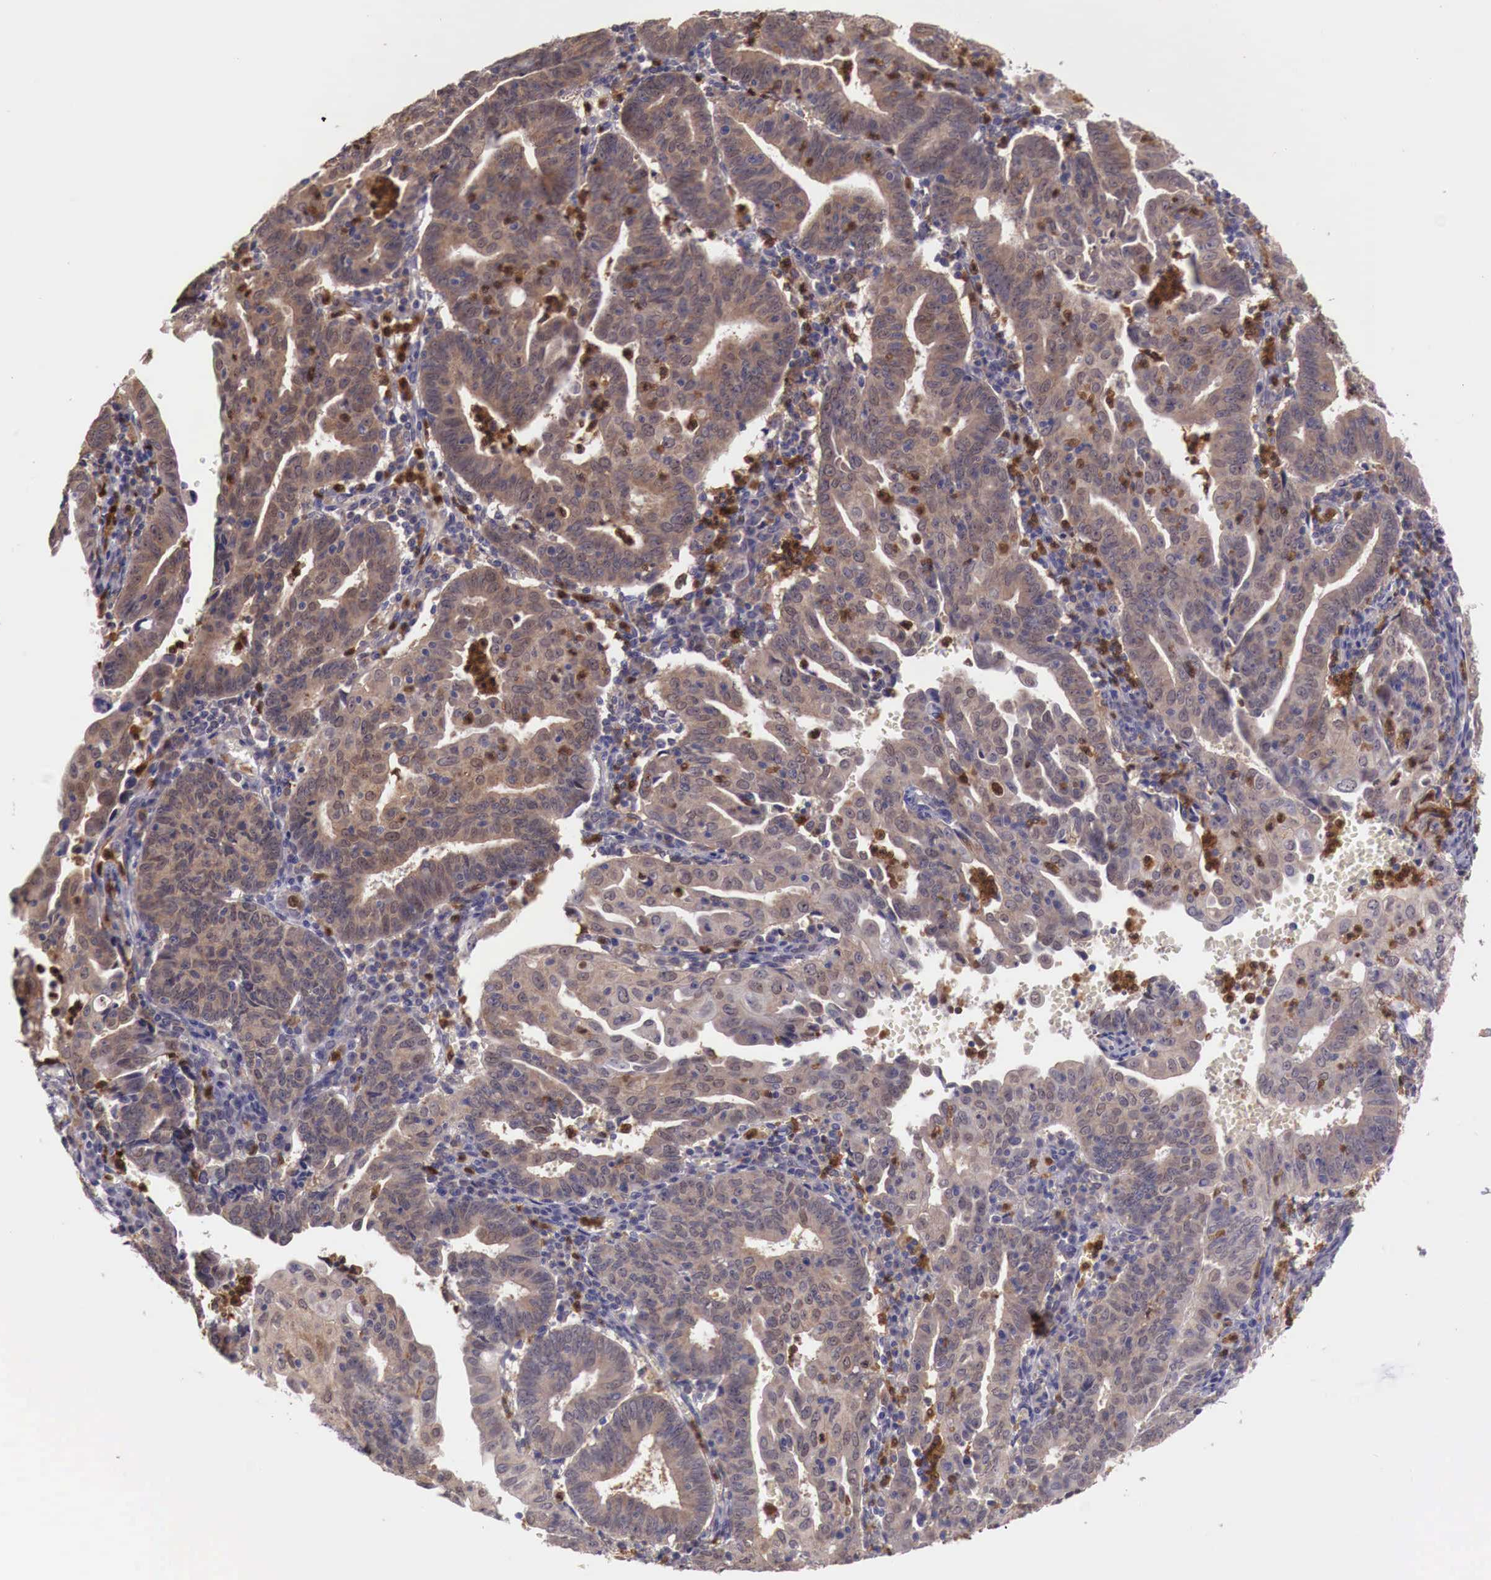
{"staining": {"intensity": "moderate", "quantity": ">75%", "location": "cytoplasmic/membranous"}, "tissue": "endometrial cancer", "cell_type": "Tumor cells", "image_type": "cancer", "snomed": [{"axis": "morphology", "description": "Adenocarcinoma, NOS"}, {"axis": "topography", "description": "Endometrium"}], "caption": "The micrograph displays immunohistochemical staining of adenocarcinoma (endometrial). There is moderate cytoplasmic/membranous staining is present in approximately >75% of tumor cells.", "gene": "GAB2", "patient": {"sex": "female", "age": 60}}